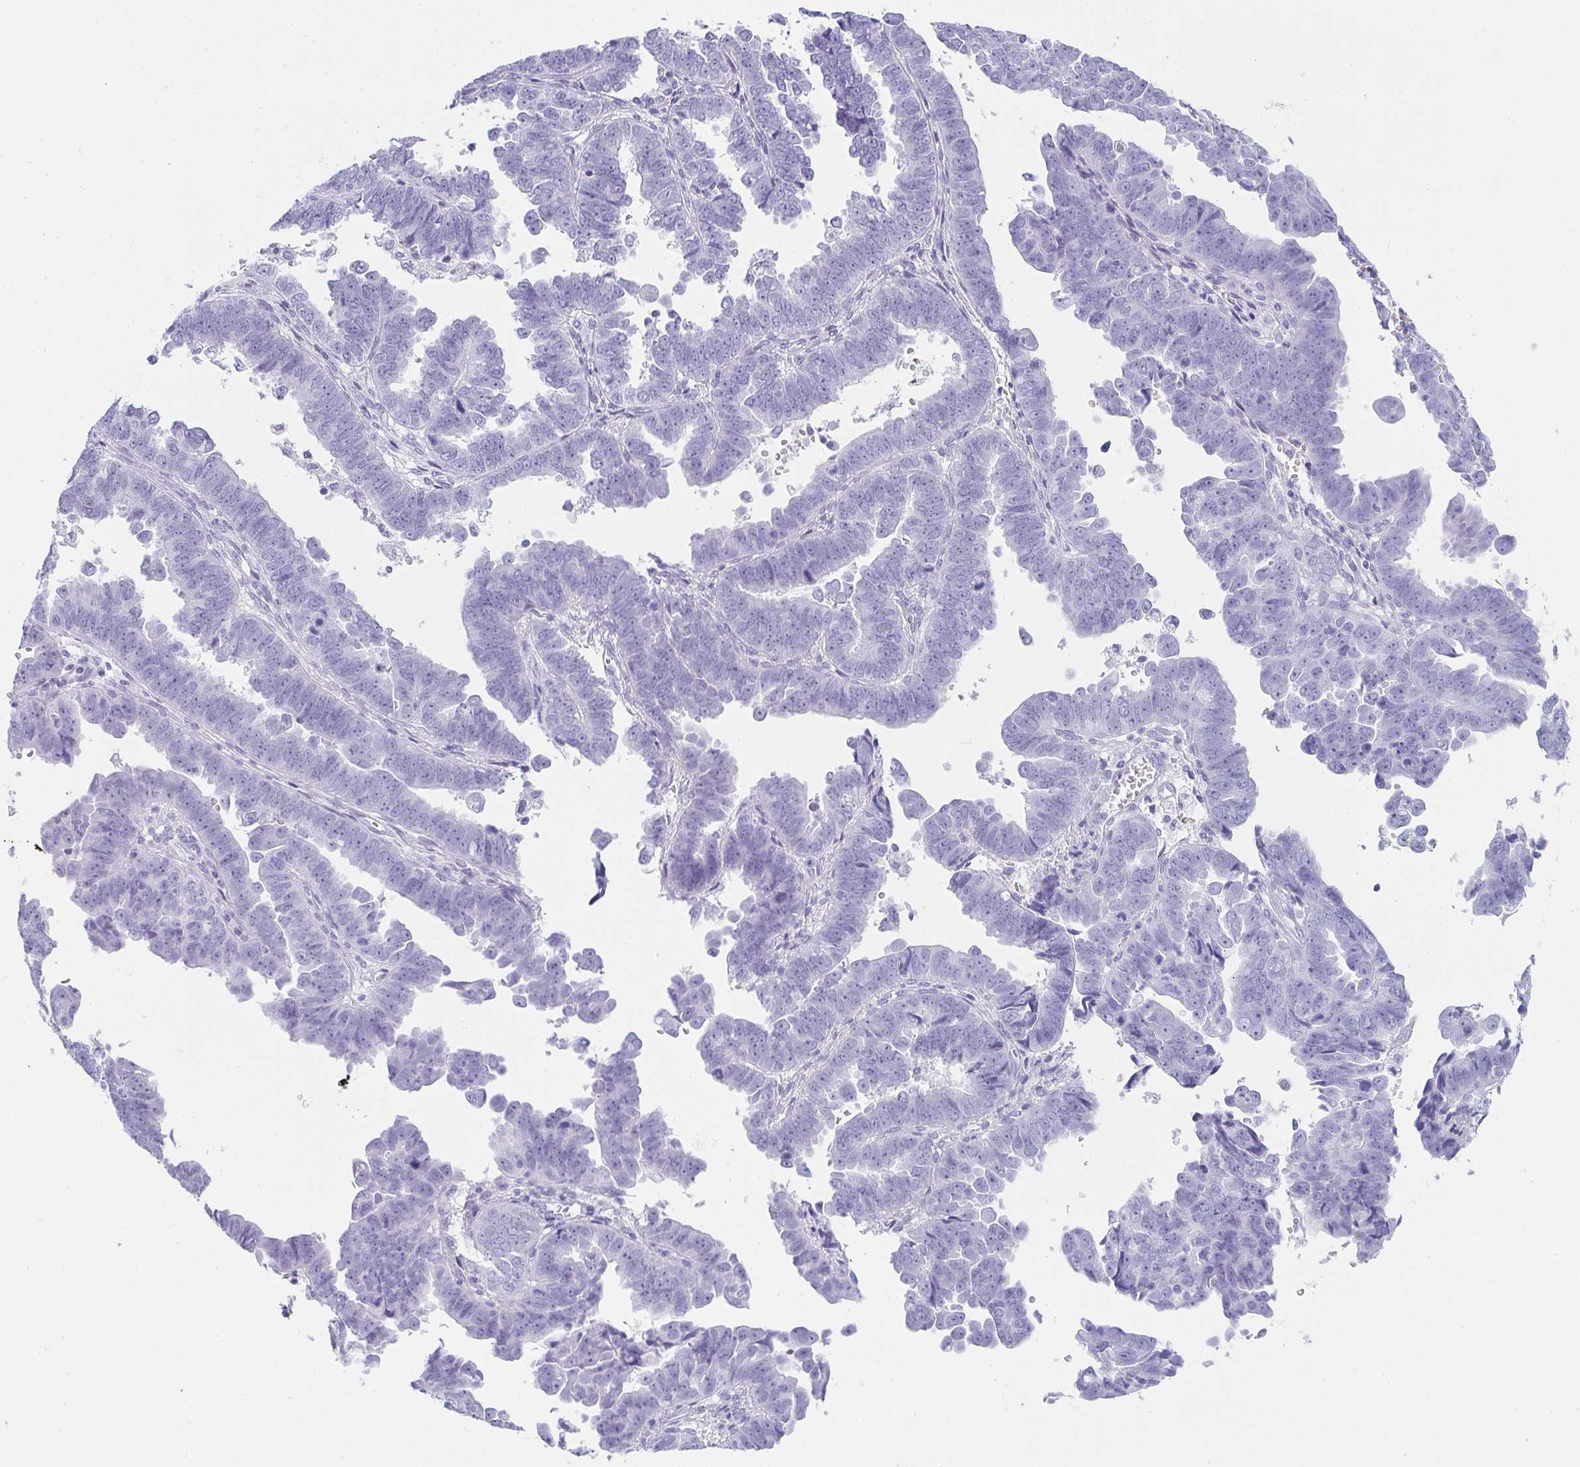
{"staining": {"intensity": "negative", "quantity": "none", "location": "none"}, "tissue": "endometrial cancer", "cell_type": "Tumor cells", "image_type": "cancer", "snomed": [{"axis": "morphology", "description": "Adenocarcinoma, NOS"}, {"axis": "topography", "description": "Endometrium"}], "caption": "Micrograph shows no protein expression in tumor cells of adenocarcinoma (endometrial) tissue.", "gene": "PRND", "patient": {"sex": "female", "age": 75}}